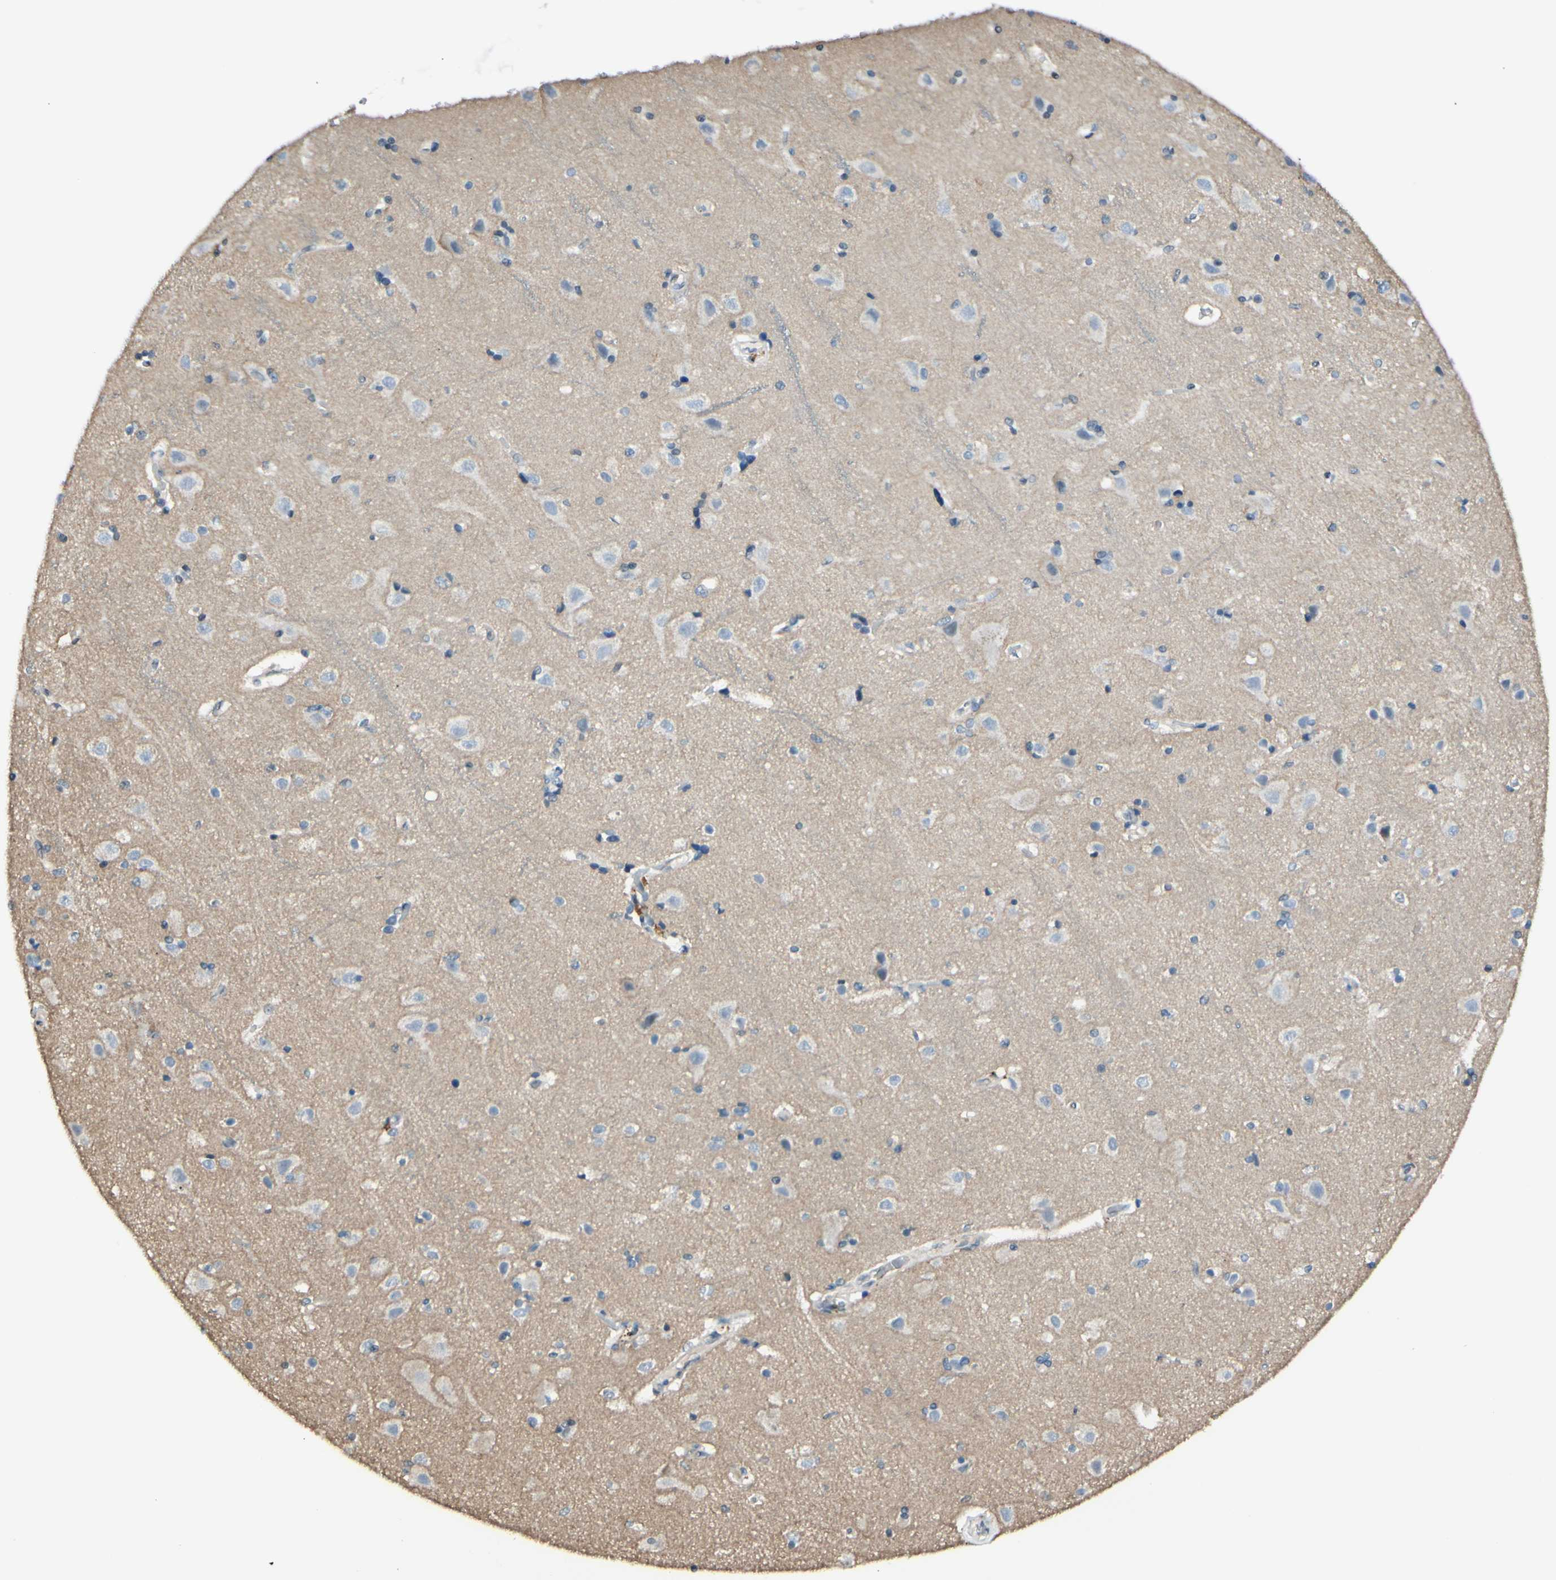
{"staining": {"intensity": "negative", "quantity": "none", "location": "none"}, "tissue": "cerebral cortex", "cell_type": "Endothelial cells", "image_type": "normal", "snomed": [{"axis": "morphology", "description": "Normal tissue, NOS"}, {"axis": "topography", "description": "Cerebral cortex"}], "caption": "This is an IHC image of normal human cerebral cortex. There is no expression in endothelial cells.", "gene": "PTTG1", "patient": {"sex": "female", "age": 54}}